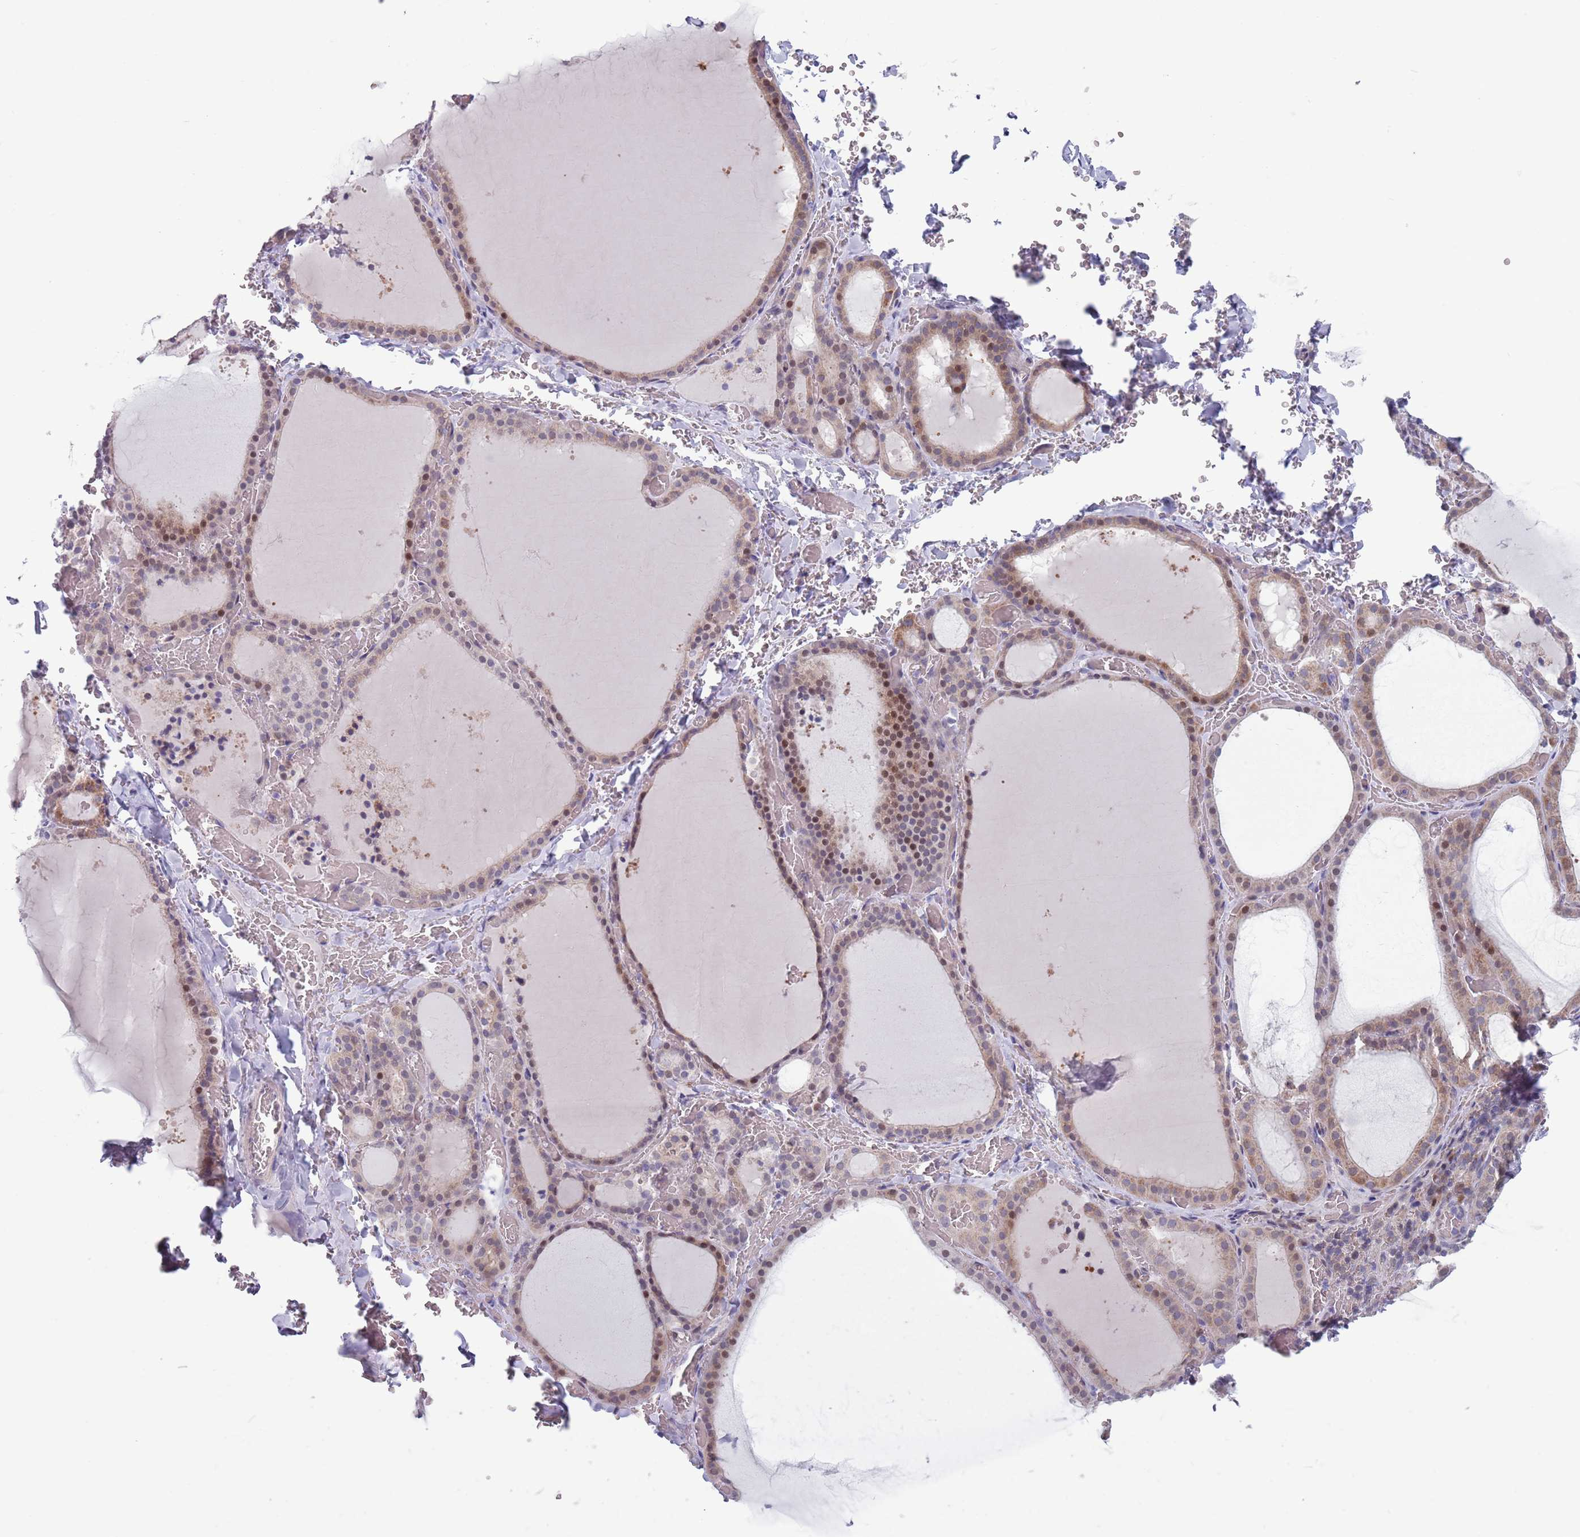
{"staining": {"intensity": "moderate", "quantity": "25%-75%", "location": "cytoplasmic/membranous,nuclear"}, "tissue": "thyroid gland", "cell_type": "Glandular cells", "image_type": "normal", "snomed": [{"axis": "morphology", "description": "Normal tissue, NOS"}, {"axis": "topography", "description": "Thyroid gland"}], "caption": "Normal thyroid gland was stained to show a protein in brown. There is medium levels of moderate cytoplasmic/membranous,nuclear expression in approximately 25%-75% of glandular cells. (brown staining indicates protein expression, while blue staining denotes nuclei).", "gene": "CLNS1A", "patient": {"sex": "female", "age": 39}}